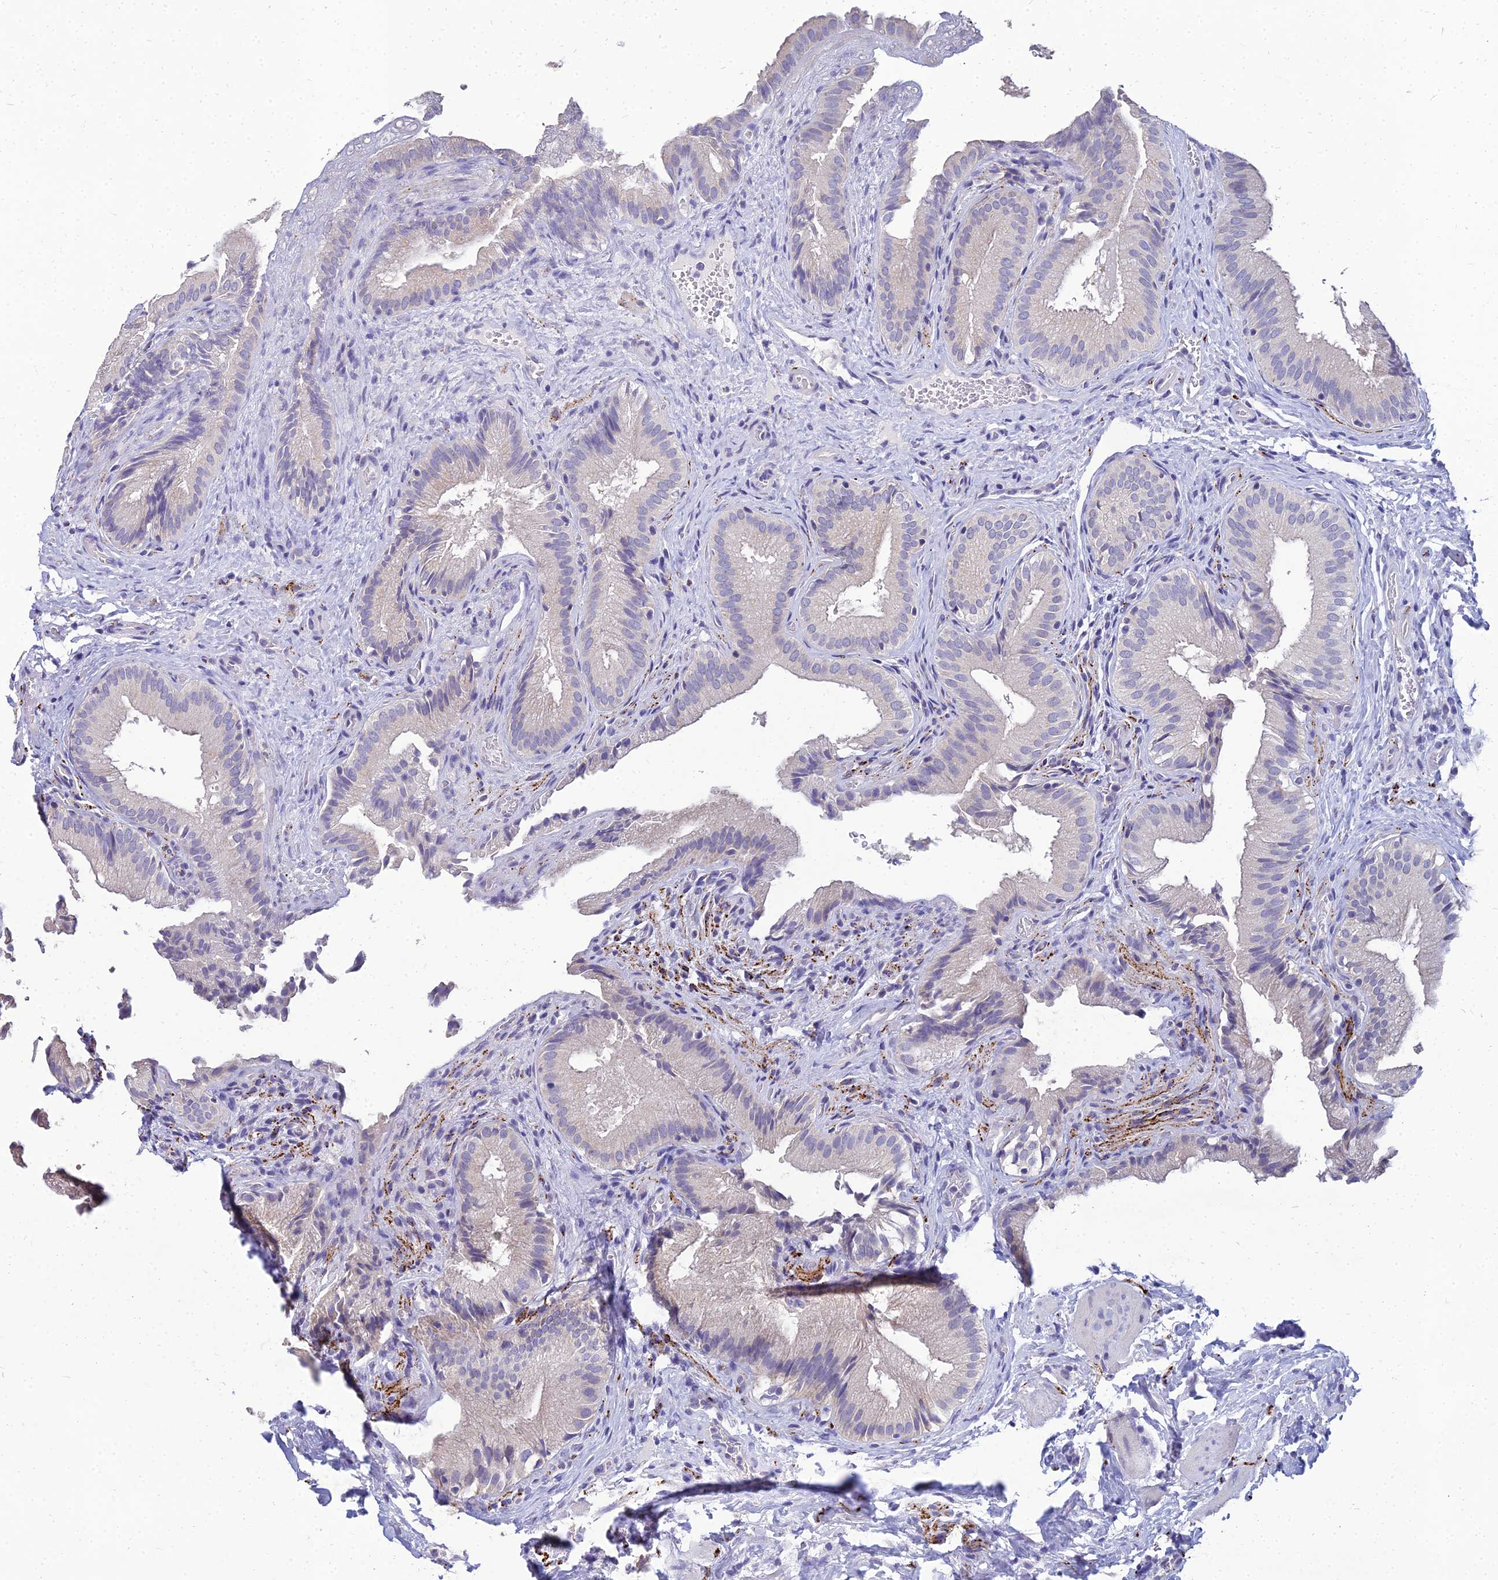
{"staining": {"intensity": "negative", "quantity": "none", "location": "none"}, "tissue": "gallbladder", "cell_type": "Glandular cells", "image_type": "normal", "snomed": [{"axis": "morphology", "description": "Normal tissue, NOS"}, {"axis": "topography", "description": "Gallbladder"}], "caption": "Immunohistochemical staining of benign gallbladder reveals no significant expression in glandular cells. (Brightfield microscopy of DAB (3,3'-diaminobenzidine) IHC at high magnification).", "gene": "NPY", "patient": {"sex": "female", "age": 30}}